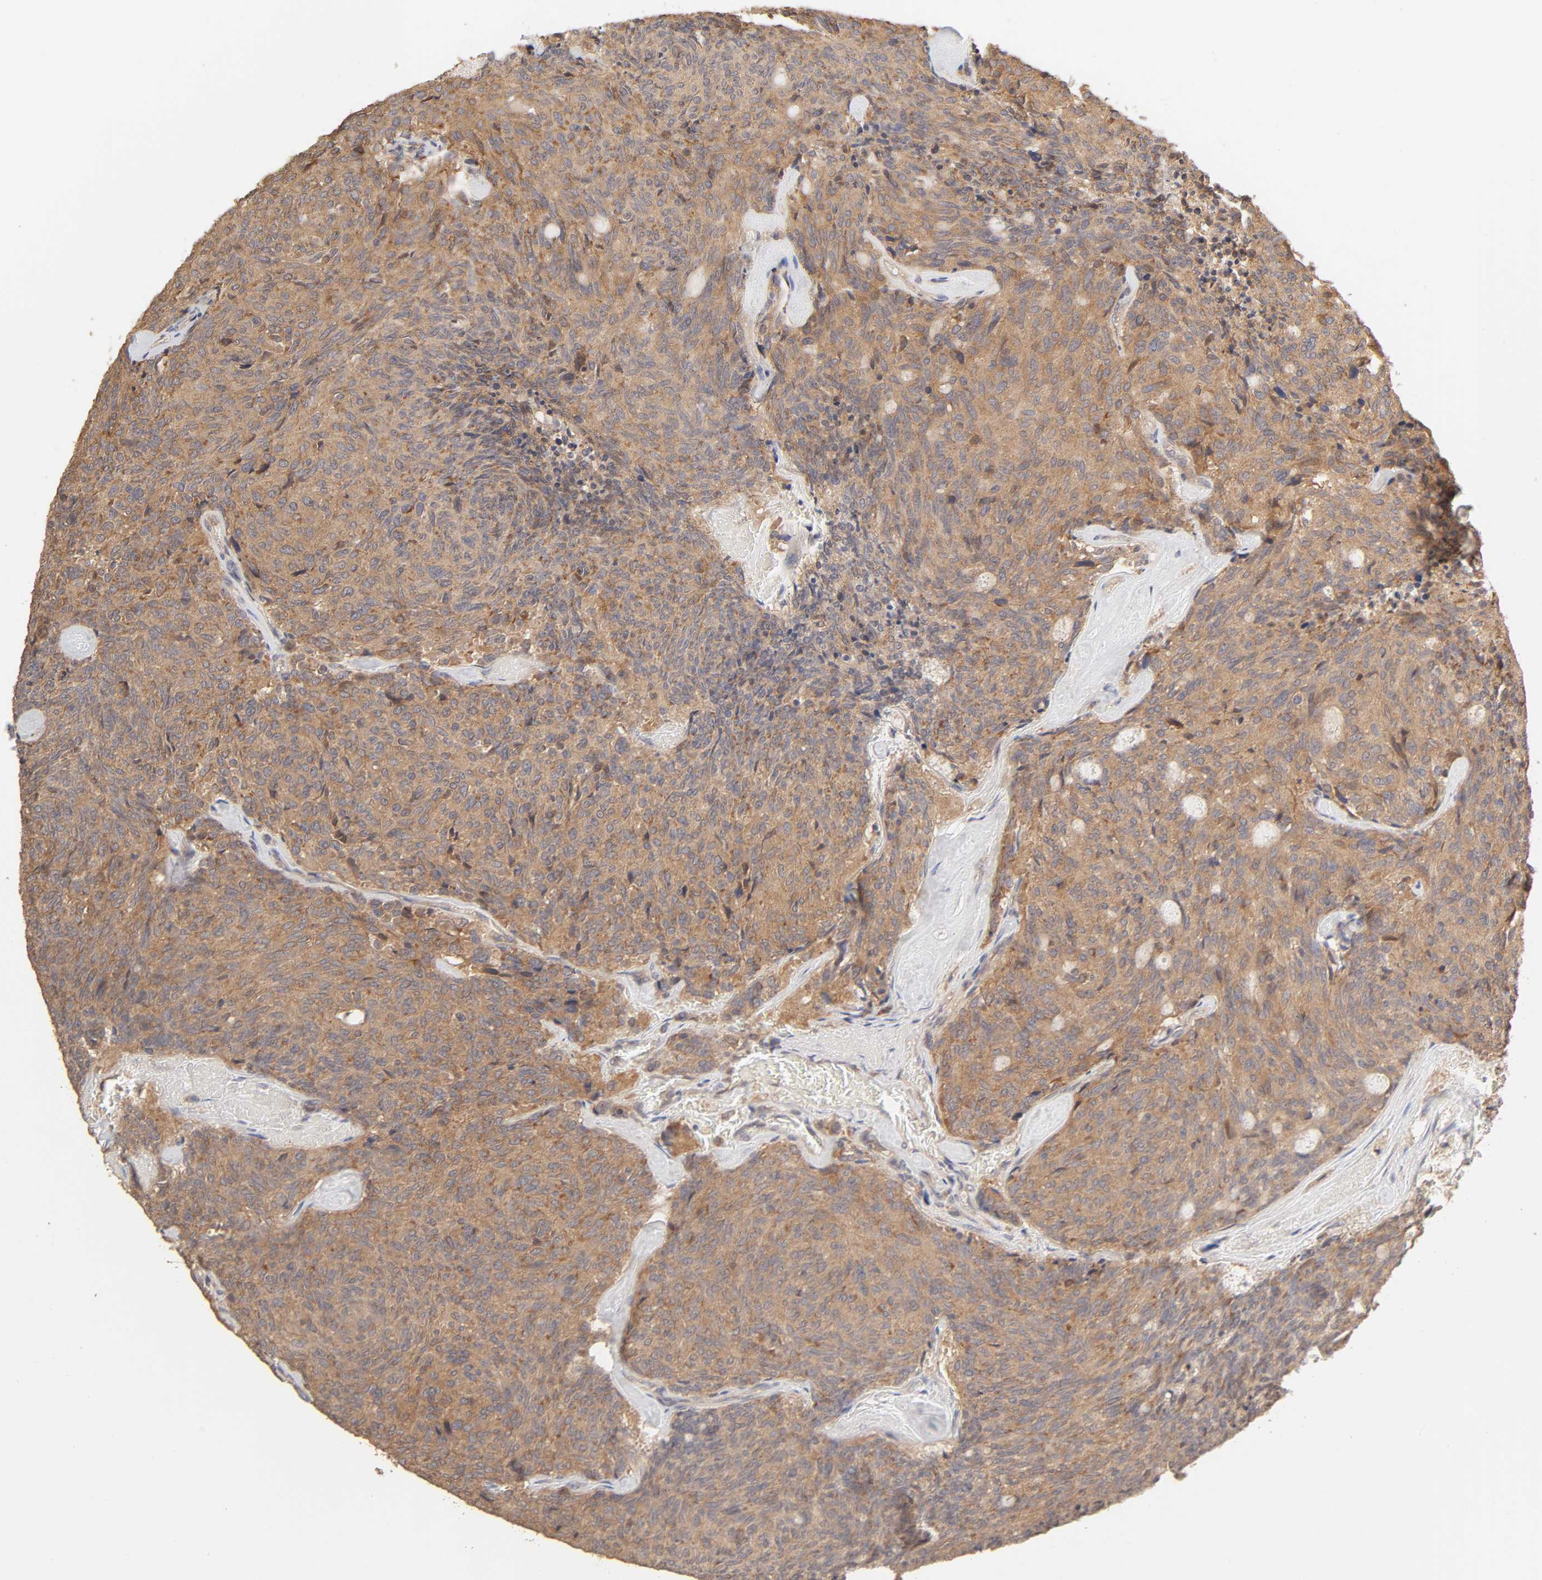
{"staining": {"intensity": "moderate", "quantity": ">75%", "location": "cytoplasmic/membranous"}, "tissue": "carcinoid", "cell_type": "Tumor cells", "image_type": "cancer", "snomed": [{"axis": "morphology", "description": "Carcinoid, malignant, NOS"}, {"axis": "topography", "description": "Pancreas"}], "caption": "This histopathology image shows immunohistochemistry staining of human malignant carcinoid, with medium moderate cytoplasmic/membranous staining in approximately >75% of tumor cells.", "gene": "AP1G2", "patient": {"sex": "female", "age": 54}}